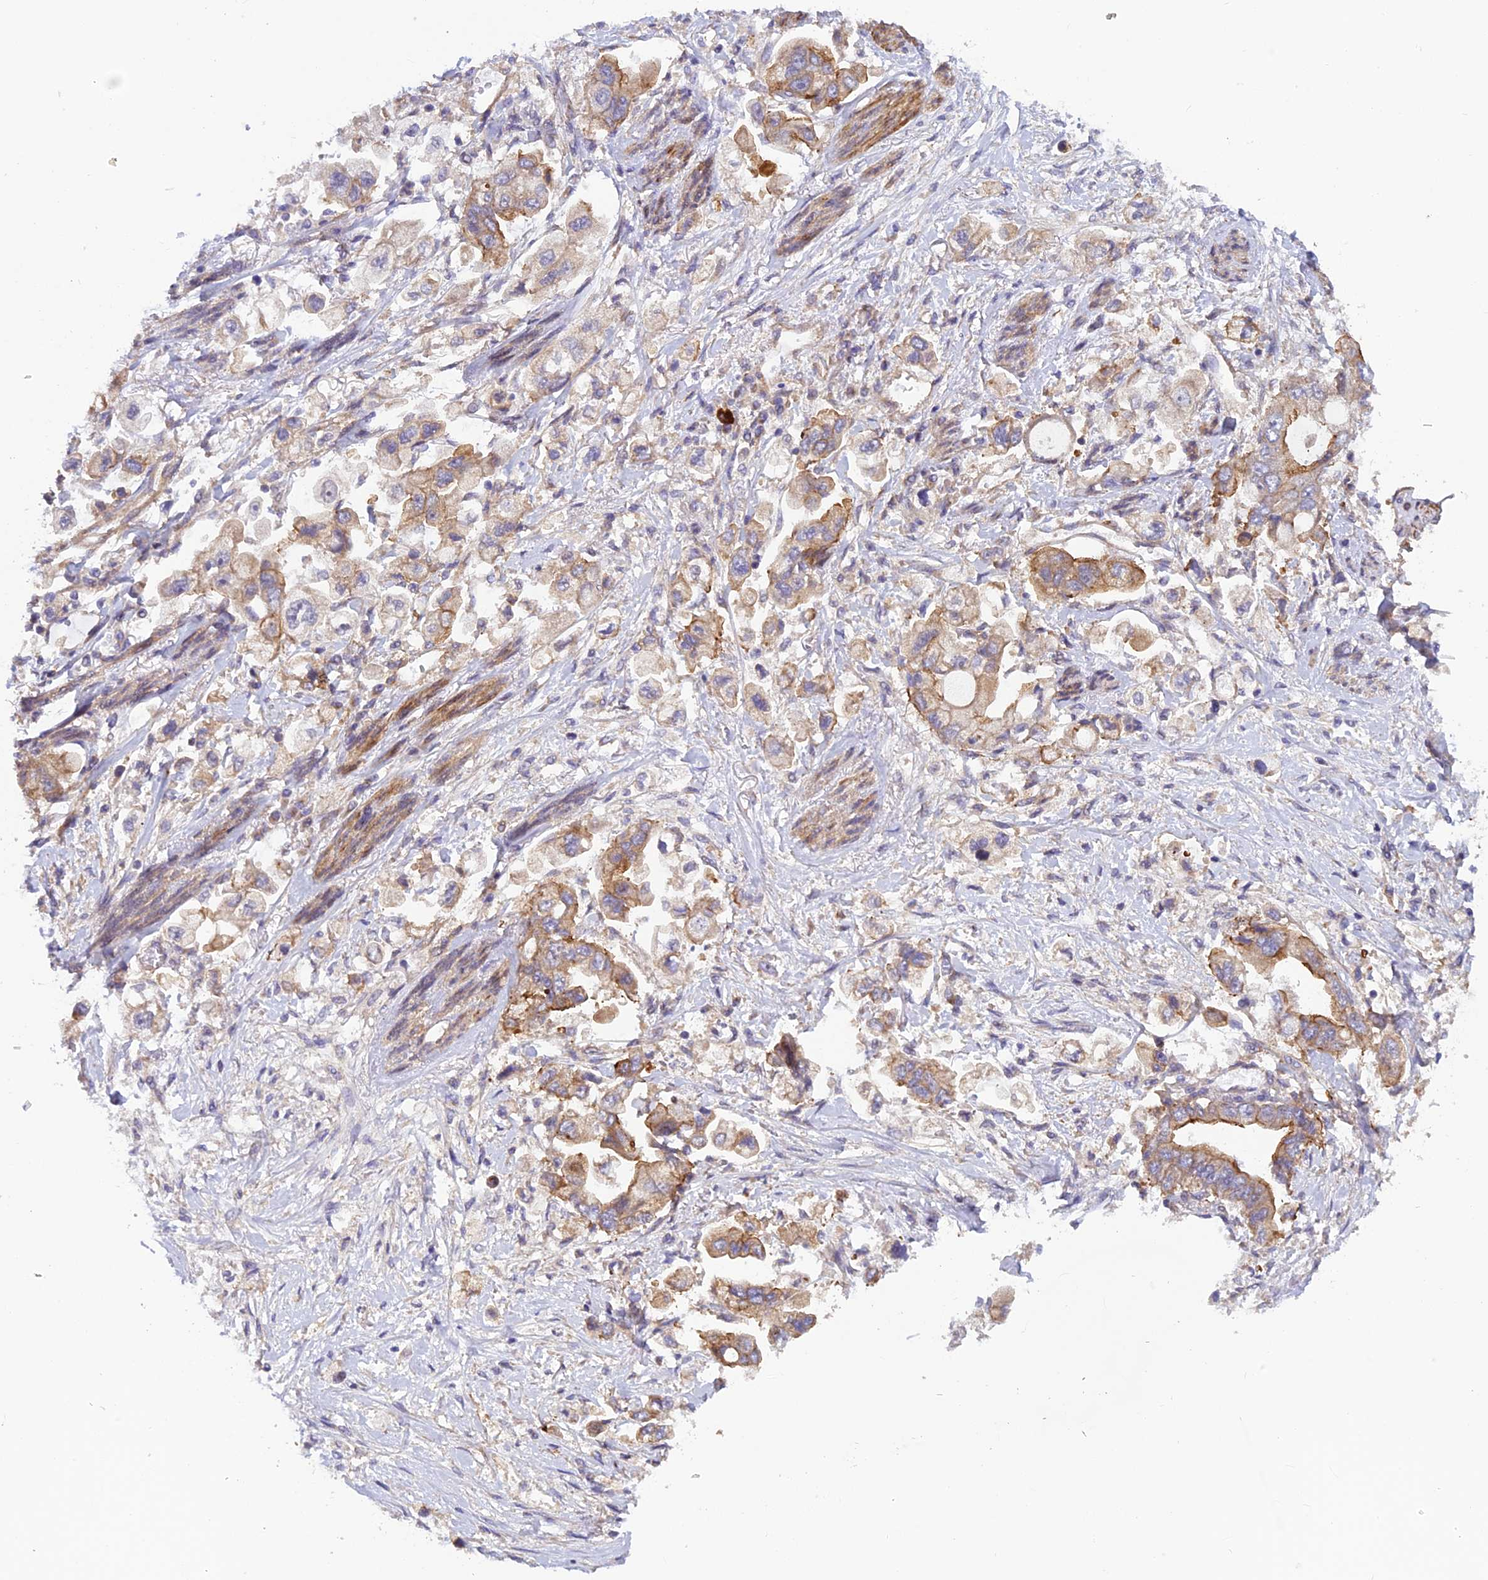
{"staining": {"intensity": "moderate", "quantity": ">75%", "location": "cytoplasmic/membranous"}, "tissue": "stomach cancer", "cell_type": "Tumor cells", "image_type": "cancer", "snomed": [{"axis": "morphology", "description": "Adenocarcinoma, NOS"}, {"axis": "topography", "description": "Stomach"}], "caption": "Adenocarcinoma (stomach) stained for a protein (brown) exhibits moderate cytoplasmic/membranous positive staining in about >75% of tumor cells.", "gene": "ADAMTS15", "patient": {"sex": "male", "age": 62}}